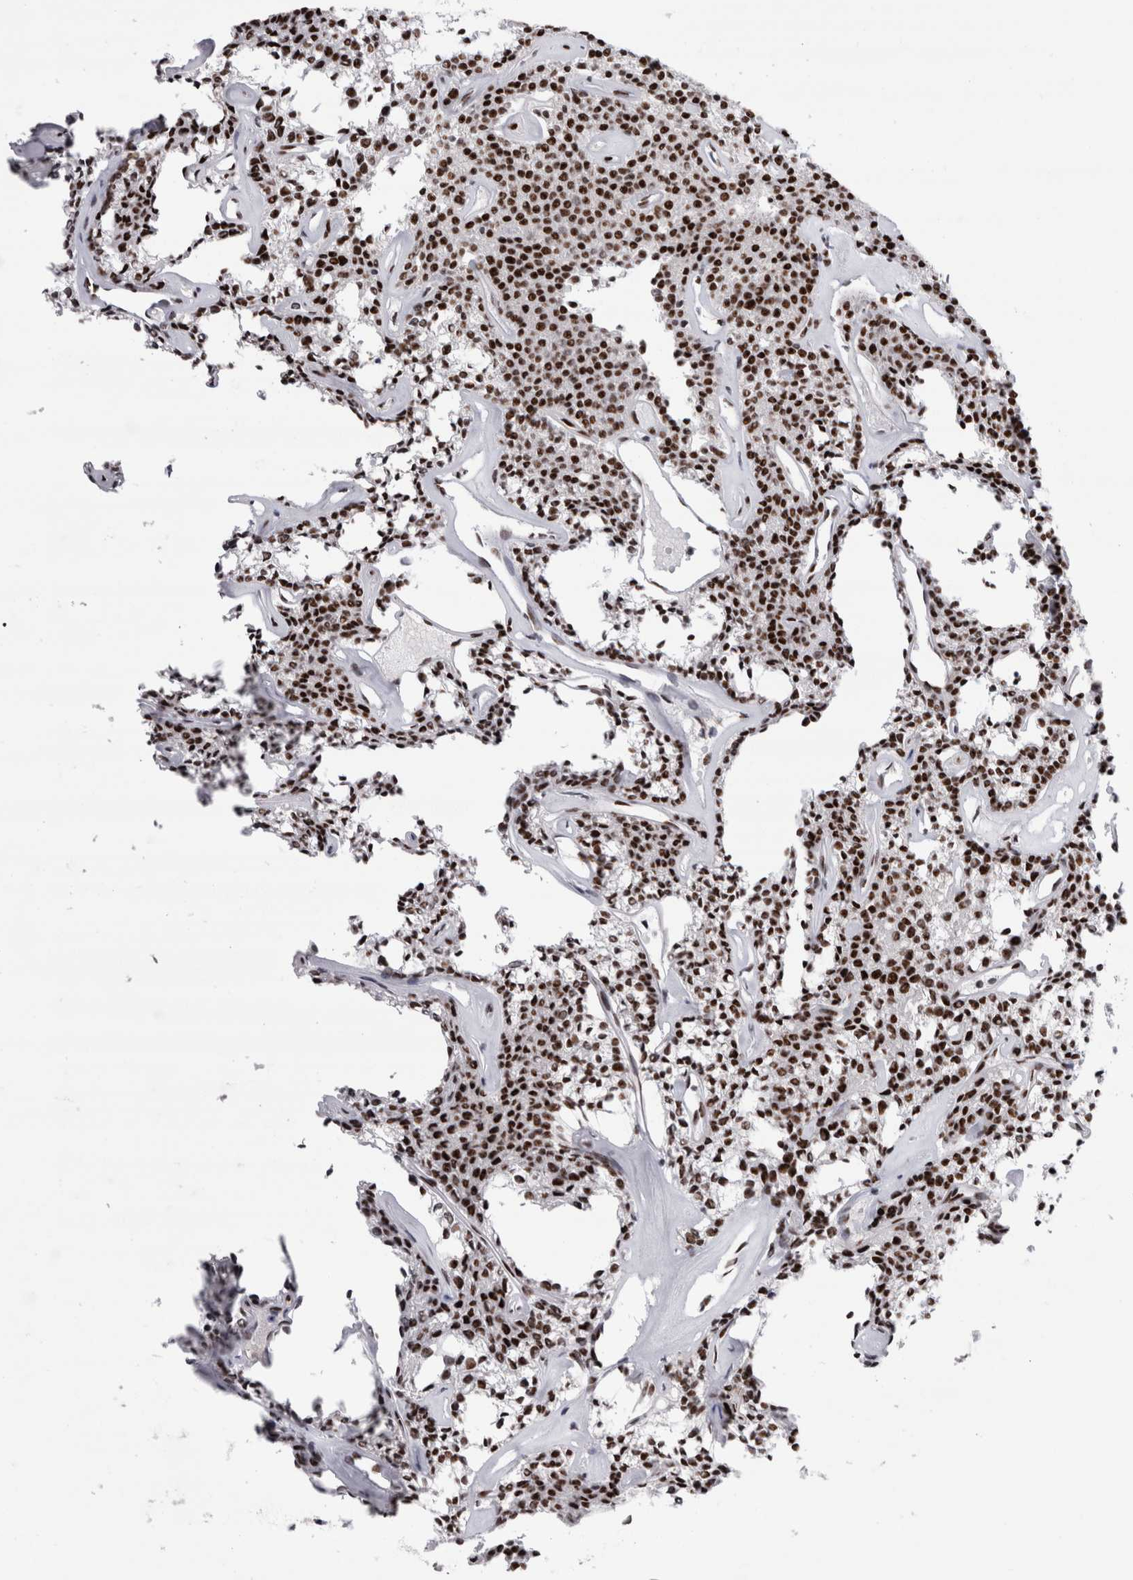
{"staining": {"intensity": "strong", "quantity": ">75%", "location": "nuclear"}, "tissue": "parathyroid gland", "cell_type": "Glandular cells", "image_type": "normal", "snomed": [{"axis": "morphology", "description": "Normal tissue, NOS"}, {"axis": "topography", "description": "Parathyroid gland"}], "caption": "The histopathology image demonstrates staining of benign parathyroid gland, revealing strong nuclear protein staining (brown color) within glandular cells.", "gene": "RBM6", "patient": {"sex": "male", "age": 46}}